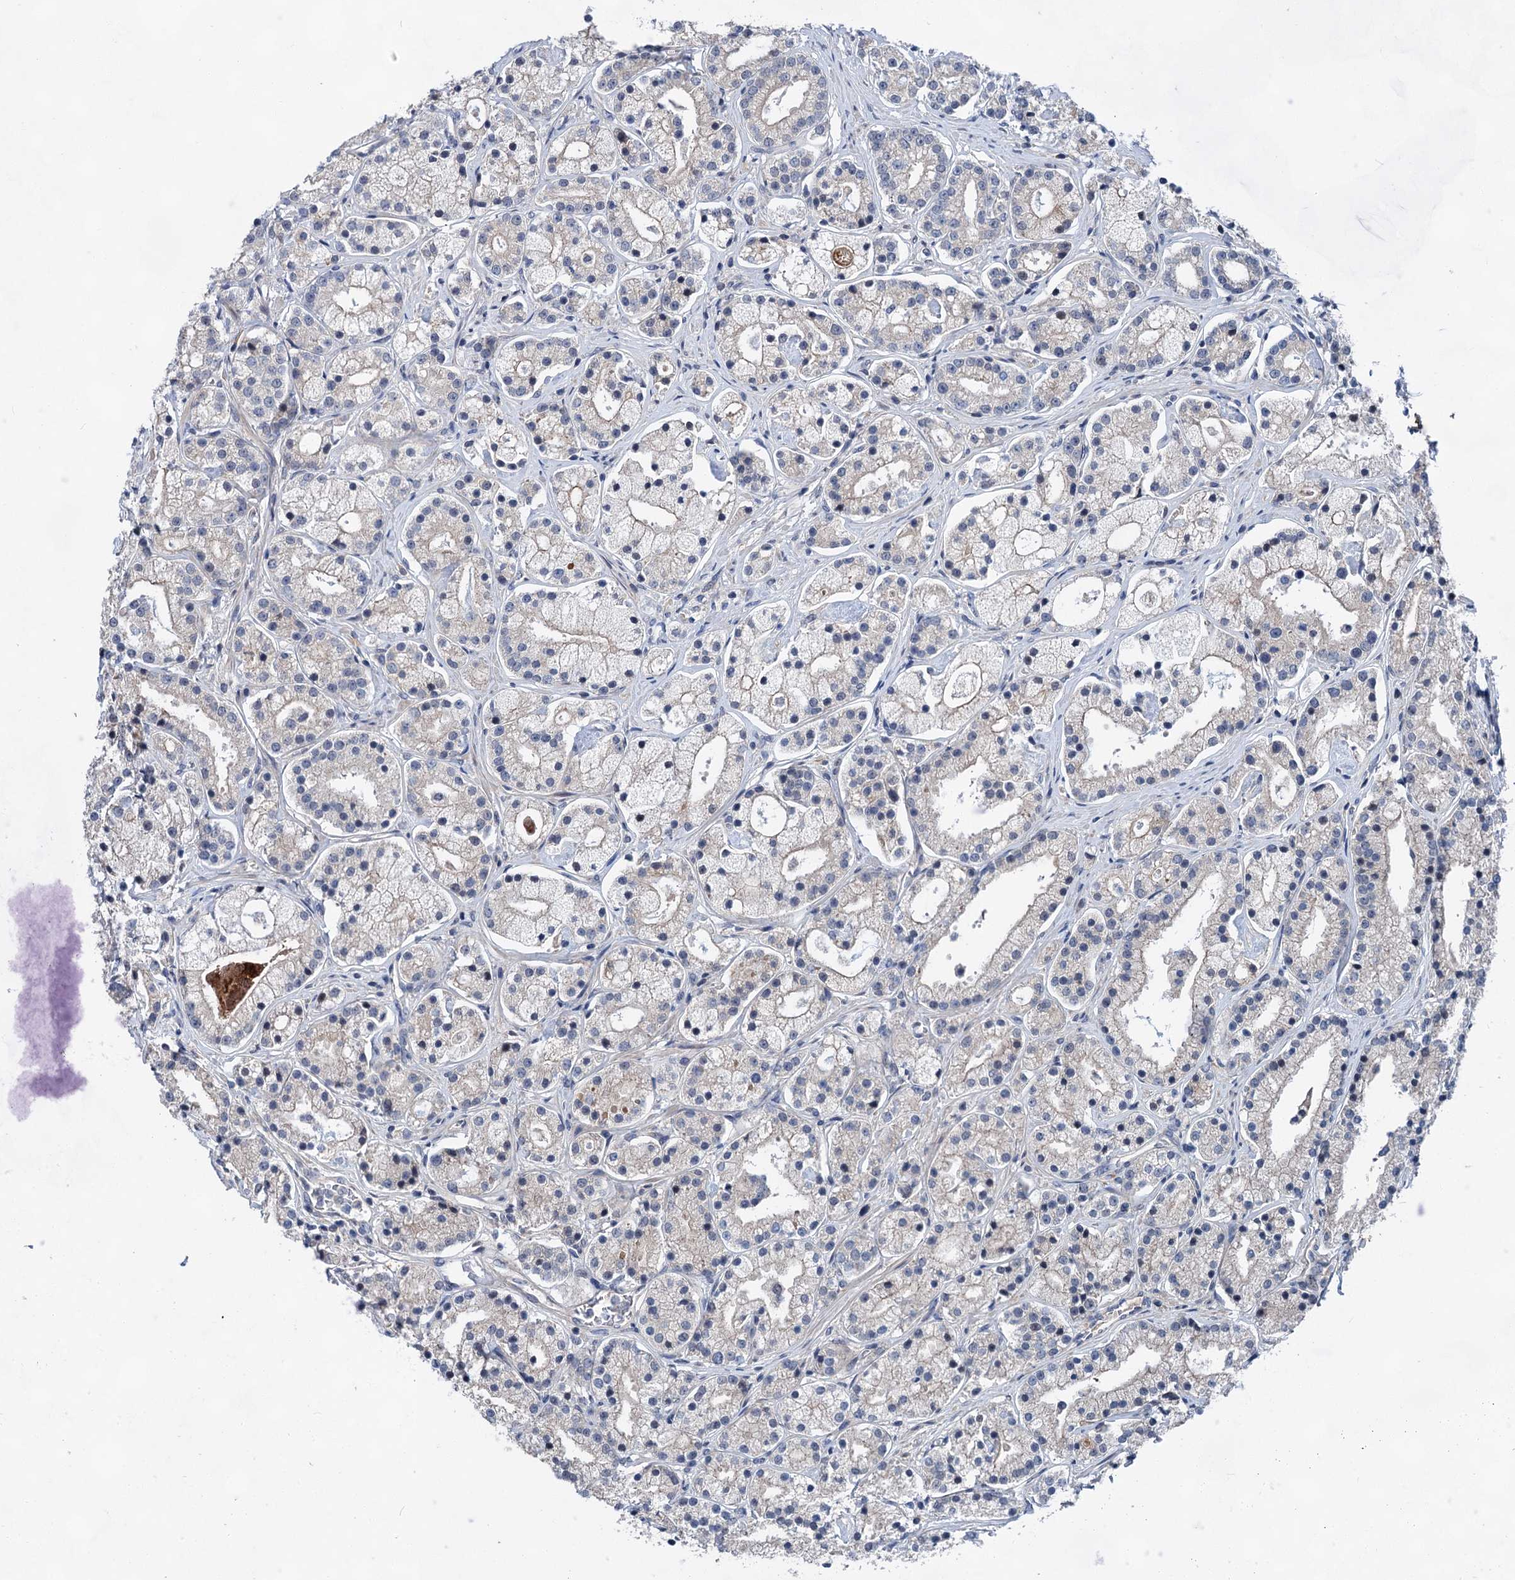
{"staining": {"intensity": "negative", "quantity": "none", "location": "none"}, "tissue": "prostate cancer", "cell_type": "Tumor cells", "image_type": "cancer", "snomed": [{"axis": "morphology", "description": "Adenocarcinoma, High grade"}, {"axis": "topography", "description": "Prostate"}], "caption": "A micrograph of human prostate cancer (high-grade adenocarcinoma) is negative for staining in tumor cells.", "gene": "MORN3", "patient": {"sex": "male", "age": 69}}